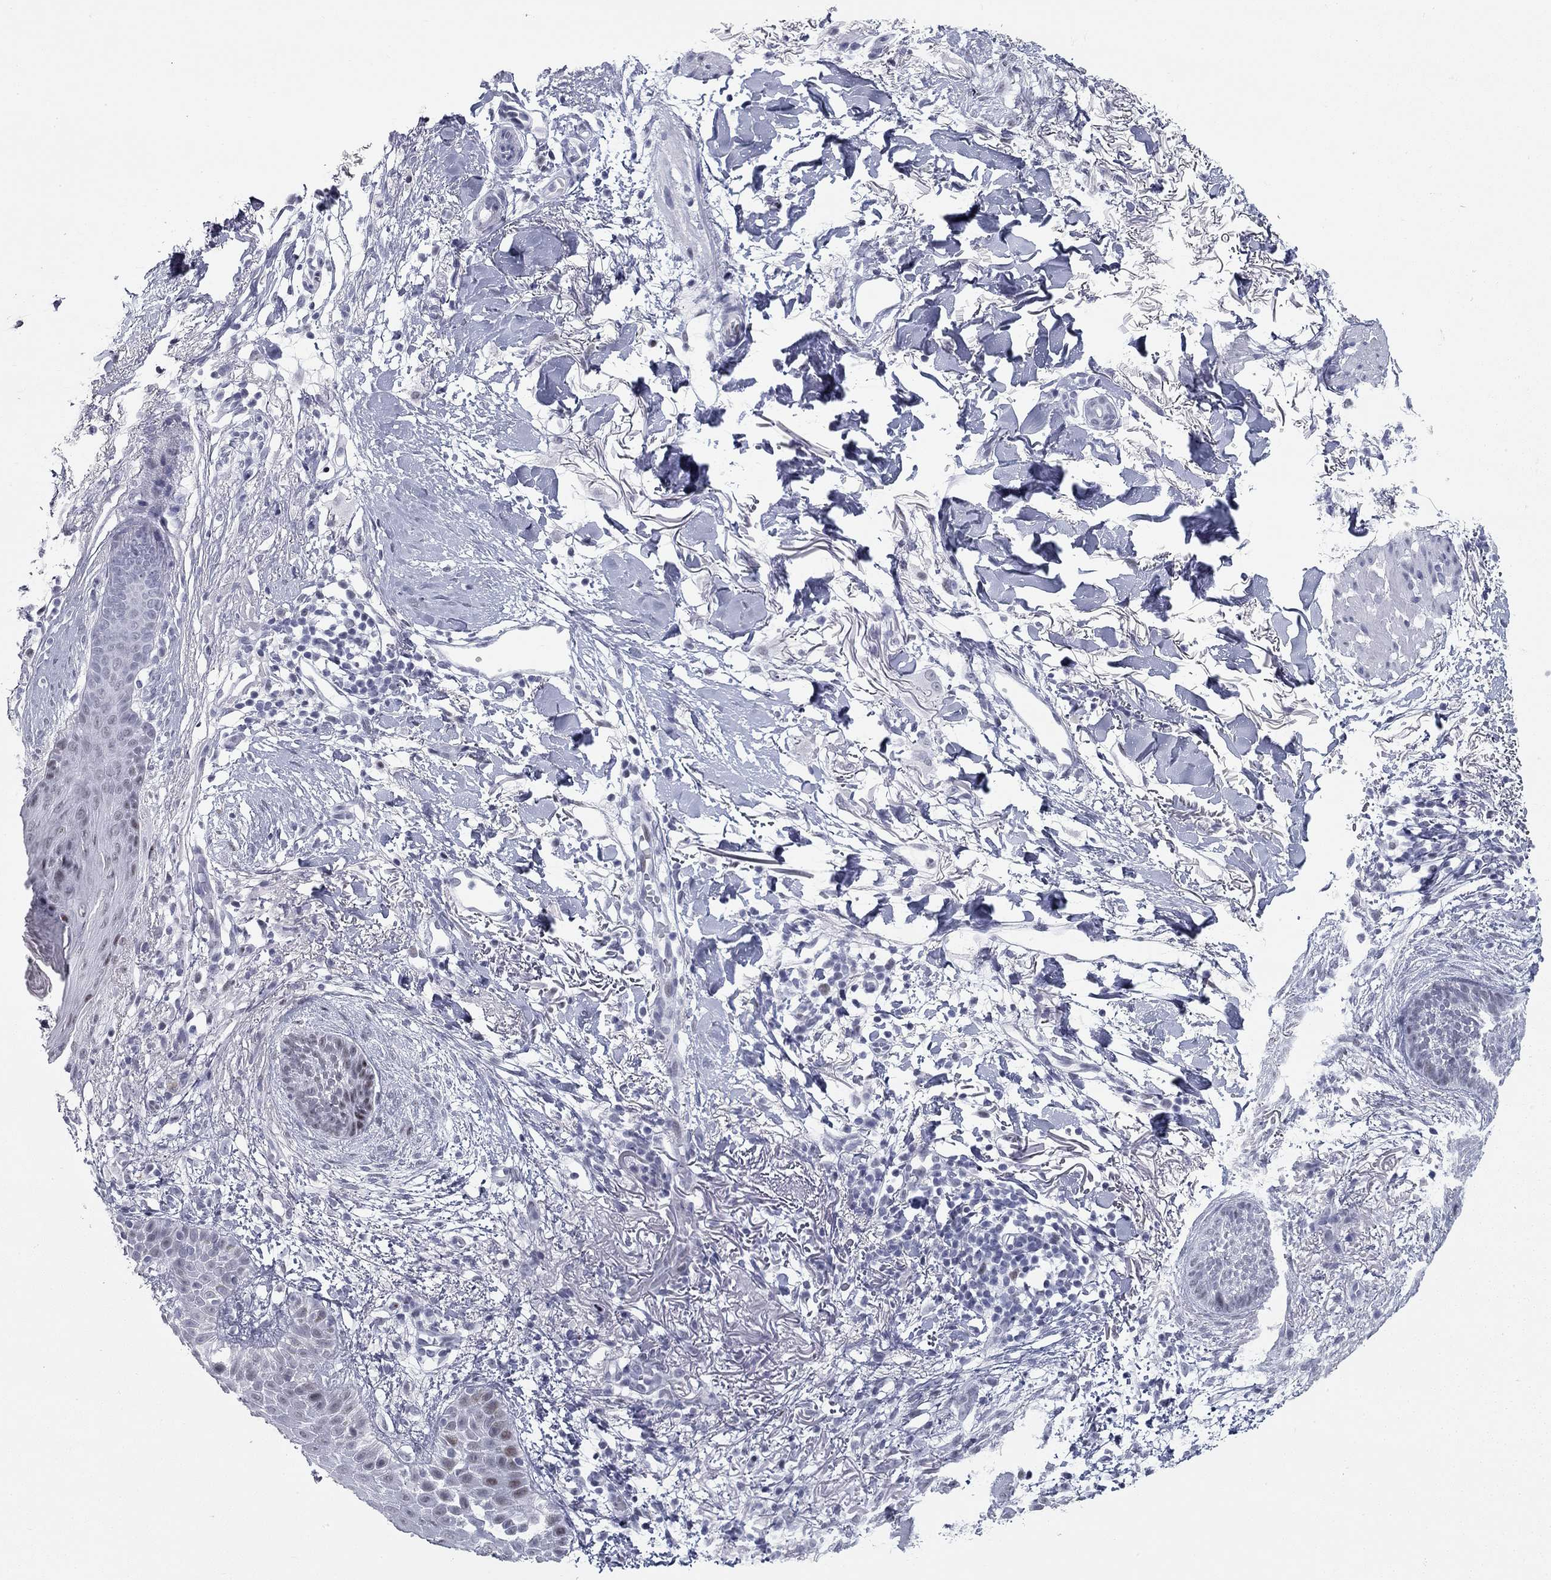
{"staining": {"intensity": "negative", "quantity": "none", "location": "none"}, "tissue": "skin cancer", "cell_type": "Tumor cells", "image_type": "cancer", "snomed": [{"axis": "morphology", "description": "Normal tissue, NOS"}, {"axis": "morphology", "description": "Basal cell carcinoma"}, {"axis": "topography", "description": "Skin"}], "caption": "The photomicrograph exhibits no staining of tumor cells in skin cancer.", "gene": "ASF1B", "patient": {"sex": "male", "age": 84}}